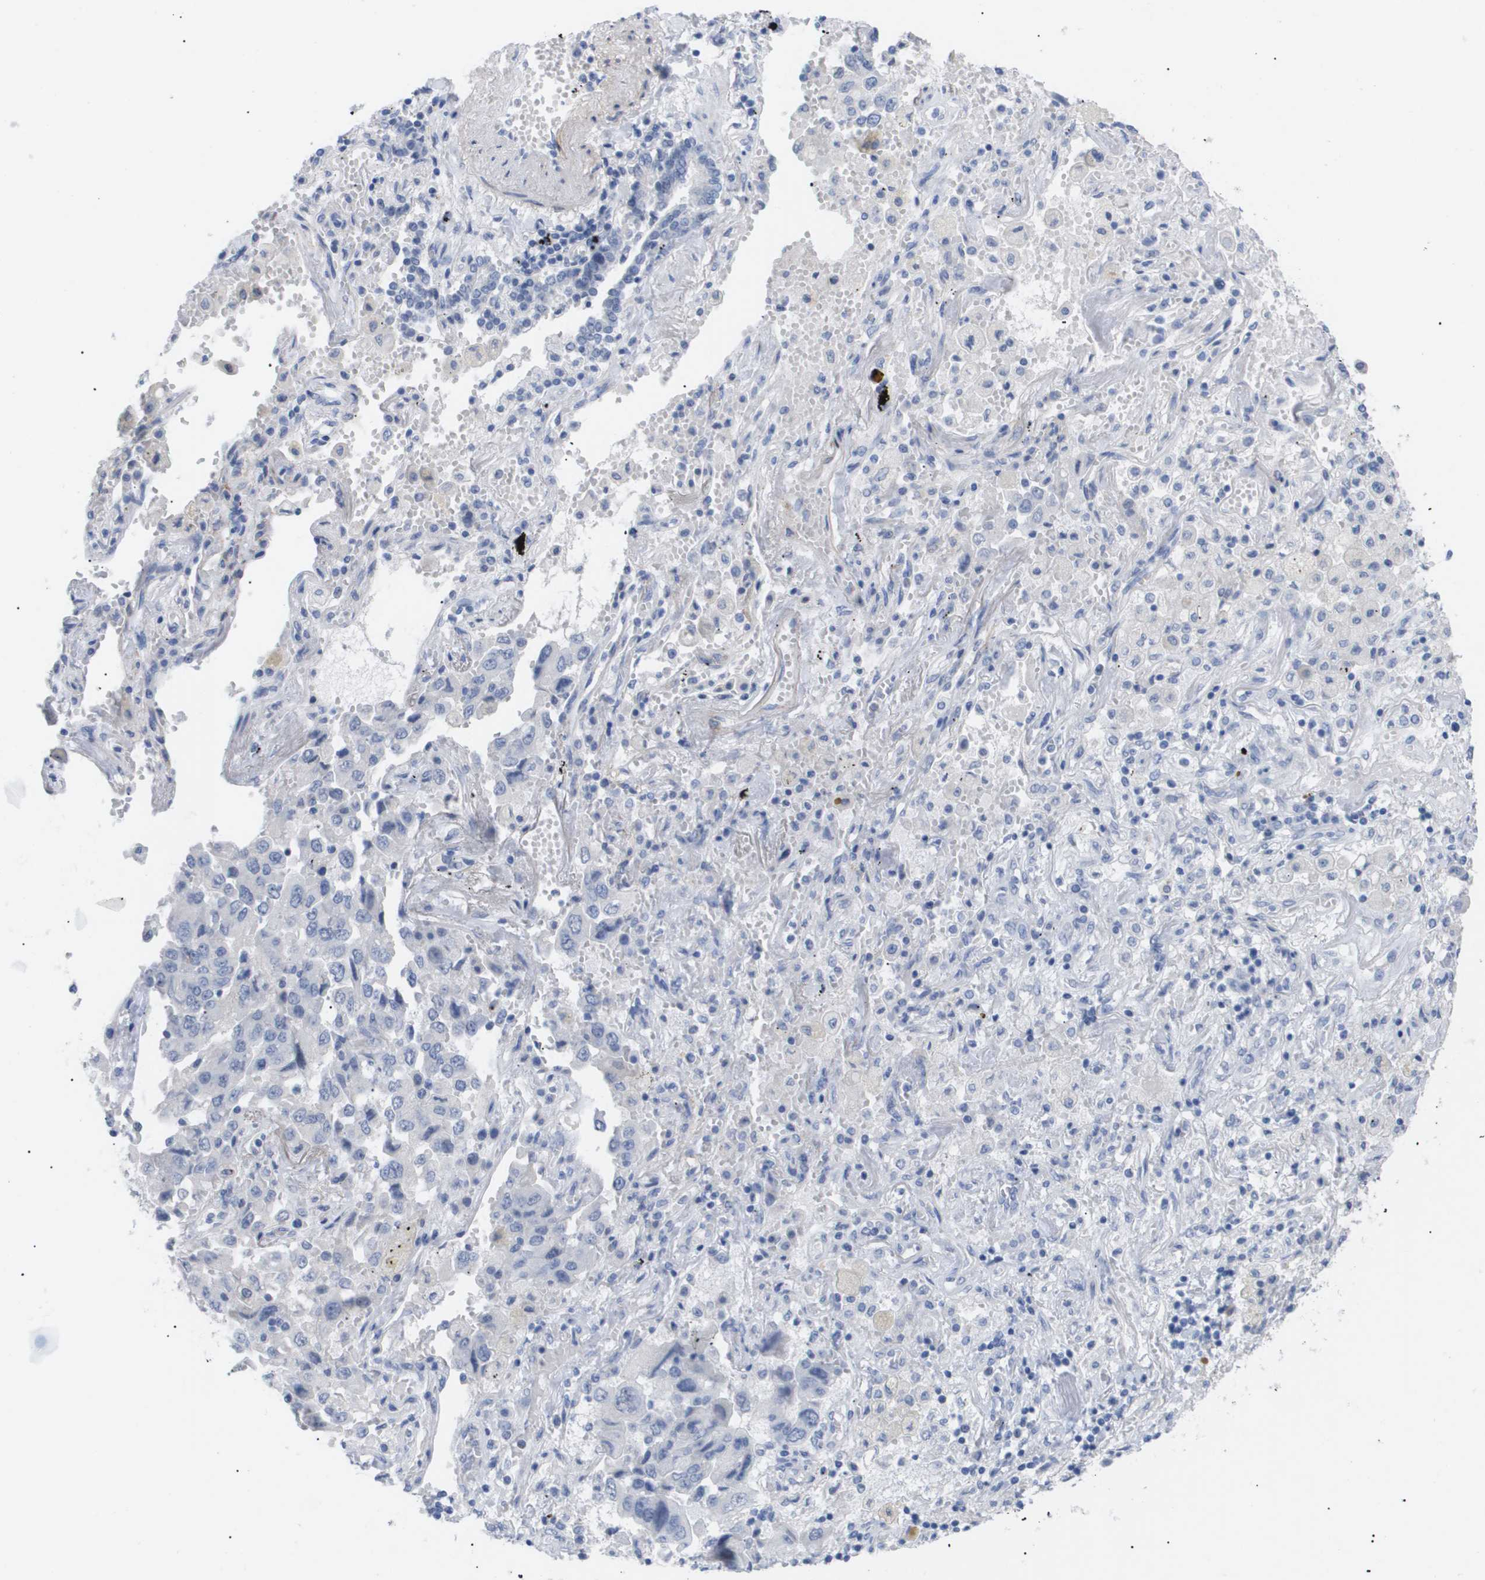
{"staining": {"intensity": "negative", "quantity": "none", "location": "none"}, "tissue": "lung cancer", "cell_type": "Tumor cells", "image_type": "cancer", "snomed": [{"axis": "morphology", "description": "Adenocarcinoma, NOS"}, {"axis": "topography", "description": "Lung"}], "caption": "Immunohistochemical staining of lung cancer shows no significant positivity in tumor cells.", "gene": "CAV3", "patient": {"sex": "female", "age": 65}}